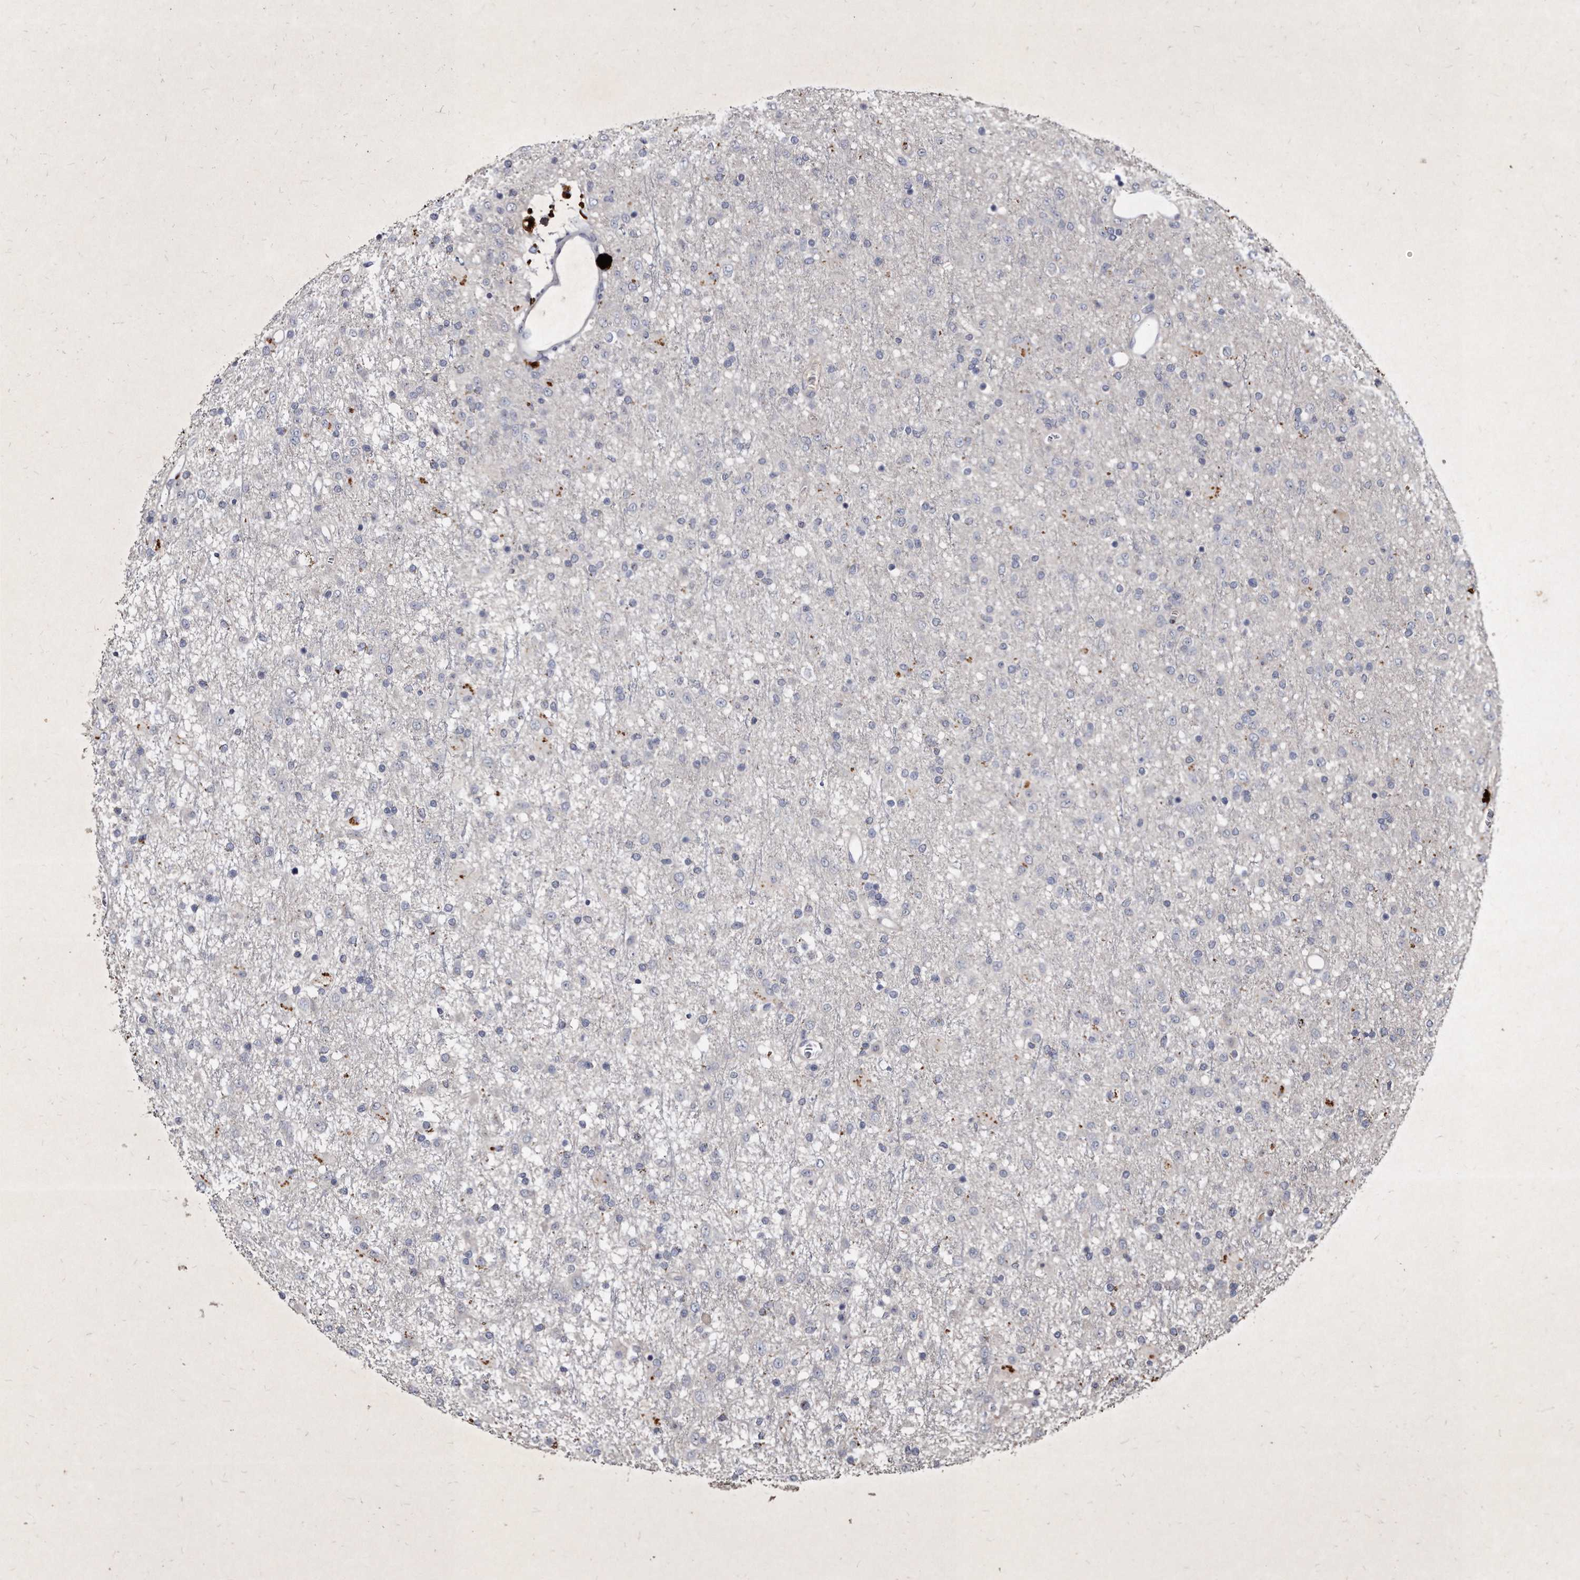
{"staining": {"intensity": "negative", "quantity": "none", "location": "none"}, "tissue": "glioma", "cell_type": "Tumor cells", "image_type": "cancer", "snomed": [{"axis": "morphology", "description": "Glioma, malignant, Low grade"}, {"axis": "topography", "description": "Brain"}], "caption": "Glioma was stained to show a protein in brown. There is no significant staining in tumor cells. (DAB immunohistochemistry with hematoxylin counter stain).", "gene": "KLHDC3", "patient": {"sex": "male", "age": 65}}